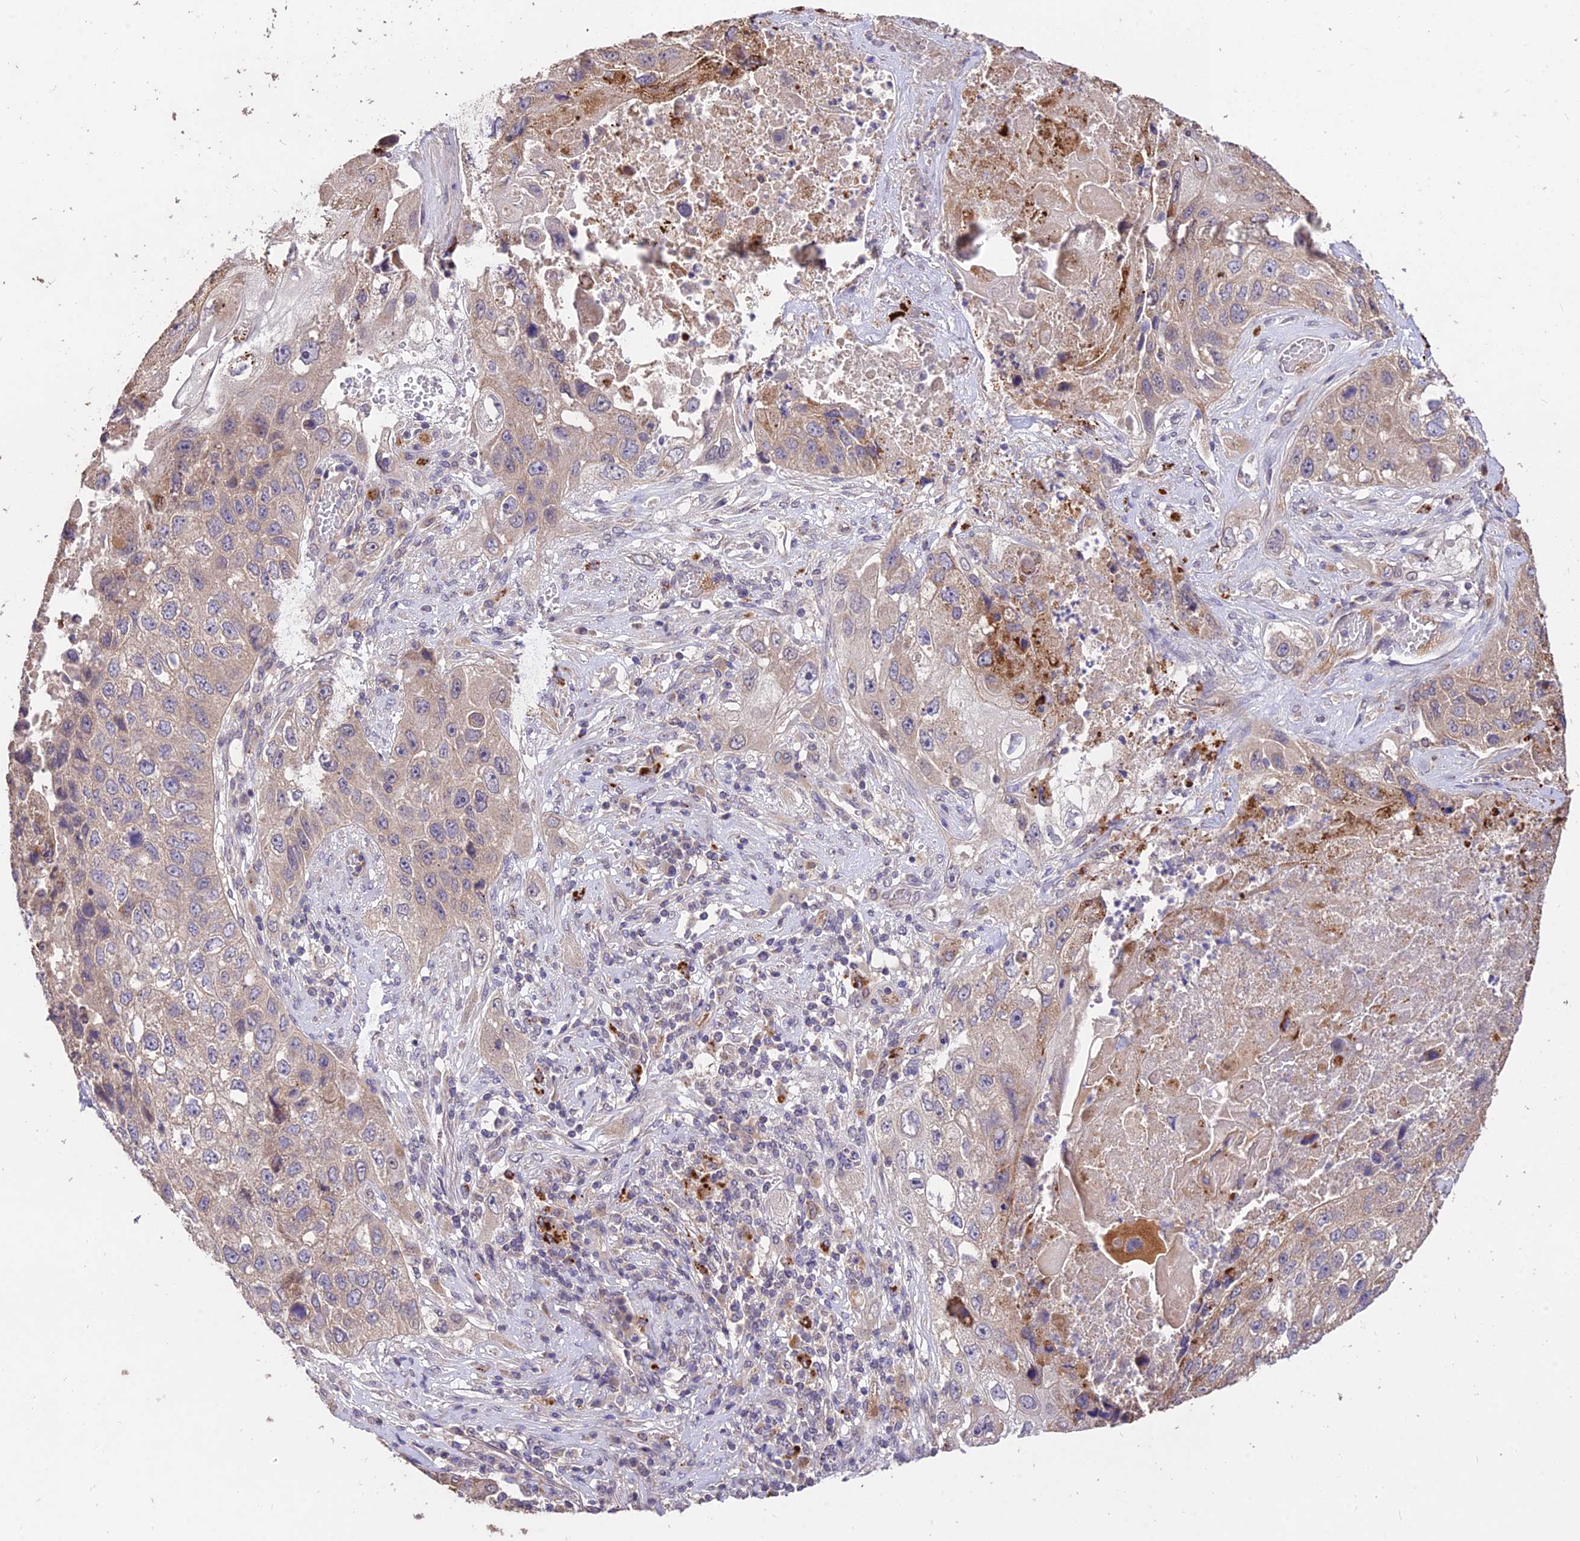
{"staining": {"intensity": "moderate", "quantity": "<25%", "location": "cytoplasmic/membranous"}, "tissue": "lung cancer", "cell_type": "Tumor cells", "image_type": "cancer", "snomed": [{"axis": "morphology", "description": "Squamous cell carcinoma, NOS"}, {"axis": "topography", "description": "Lung"}], "caption": "Brown immunohistochemical staining in lung cancer (squamous cell carcinoma) demonstrates moderate cytoplasmic/membranous staining in approximately <25% of tumor cells.", "gene": "SDHD", "patient": {"sex": "male", "age": 61}}